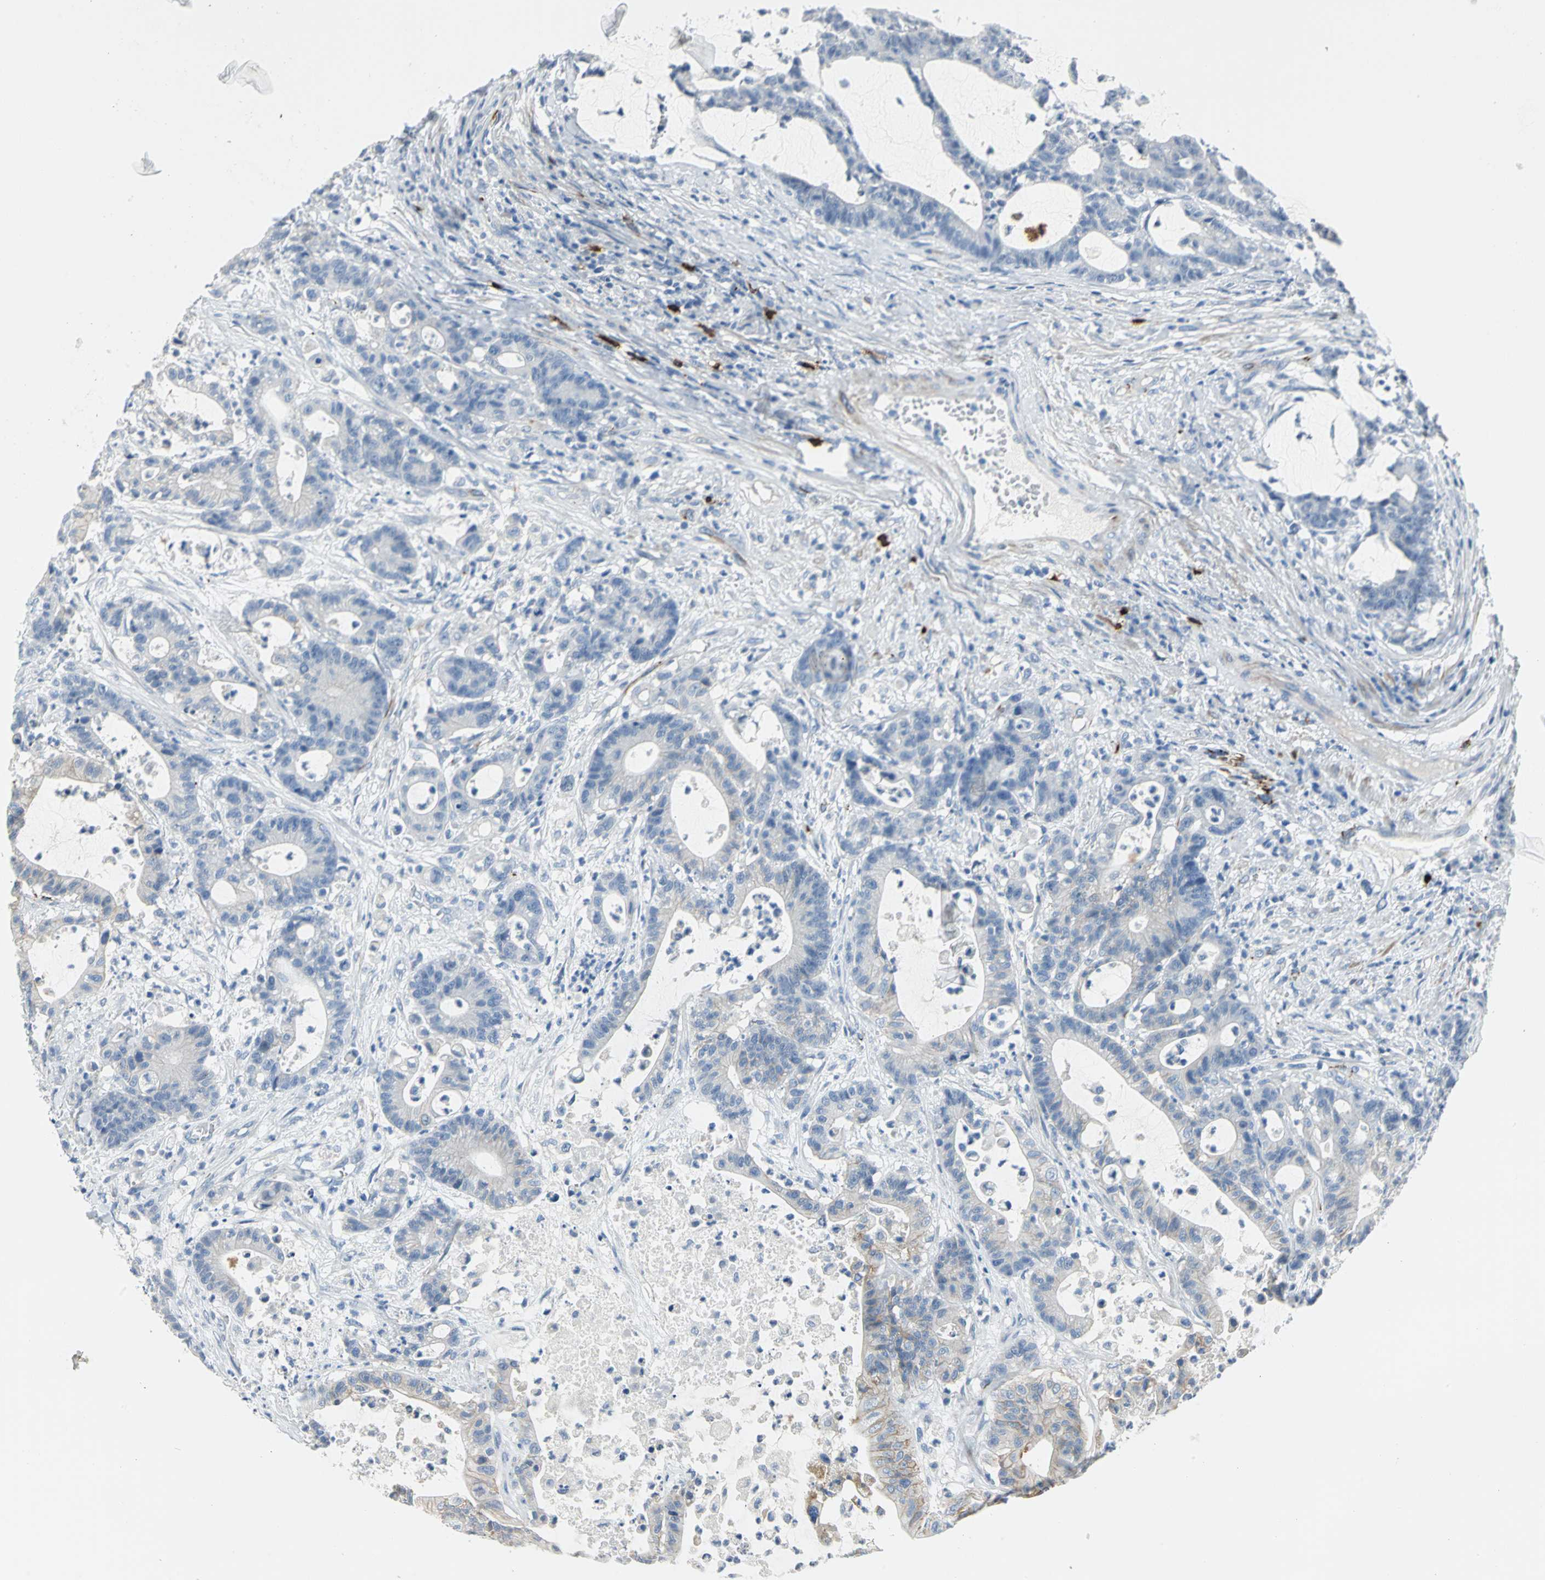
{"staining": {"intensity": "moderate", "quantity": "<25%", "location": "cytoplasmic/membranous"}, "tissue": "colorectal cancer", "cell_type": "Tumor cells", "image_type": "cancer", "snomed": [{"axis": "morphology", "description": "Adenocarcinoma, NOS"}, {"axis": "topography", "description": "Colon"}], "caption": "Protein staining of colorectal adenocarcinoma tissue shows moderate cytoplasmic/membranous staining in approximately <25% of tumor cells.", "gene": "ALOX15", "patient": {"sex": "female", "age": 84}}